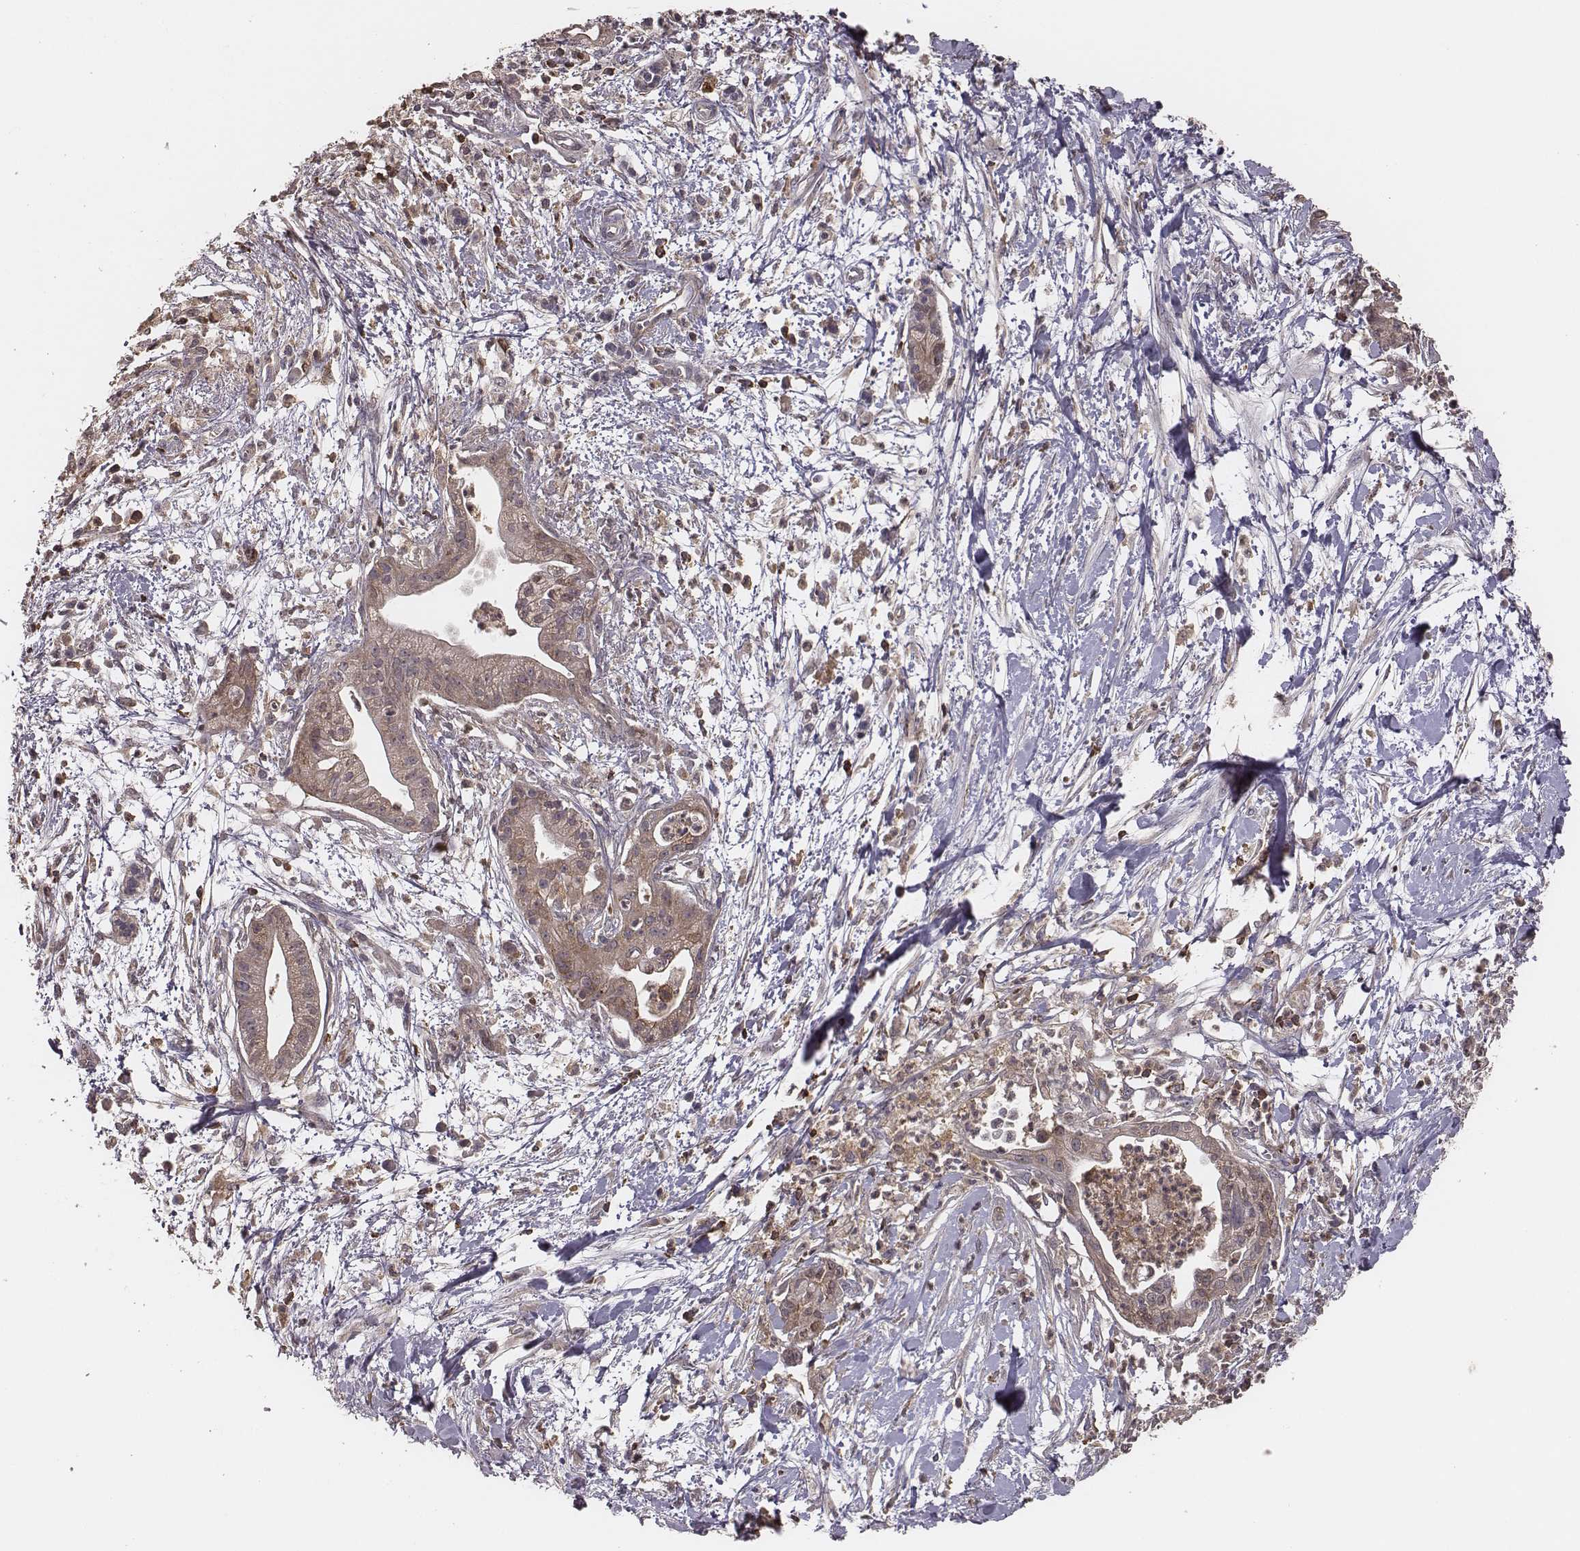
{"staining": {"intensity": "negative", "quantity": "none", "location": "none"}, "tissue": "pancreatic cancer", "cell_type": "Tumor cells", "image_type": "cancer", "snomed": [{"axis": "morphology", "description": "Normal tissue, NOS"}, {"axis": "morphology", "description": "Adenocarcinoma, NOS"}, {"axis": "topography", "description": "Lymph node"}, {"axis": "topography", "description": "Pancreas"}], "caption": "A histopathology image of human pancreatic adenocarcinoma is negative for staining in tumor cells. The staining is performed using DAB (3,3'-diaminobenzidine) brown chromogen with nuclei counter-stained in using hematoxylin.", "gene": "PILRA", "patient": {"sex": "female", "age": 58}}